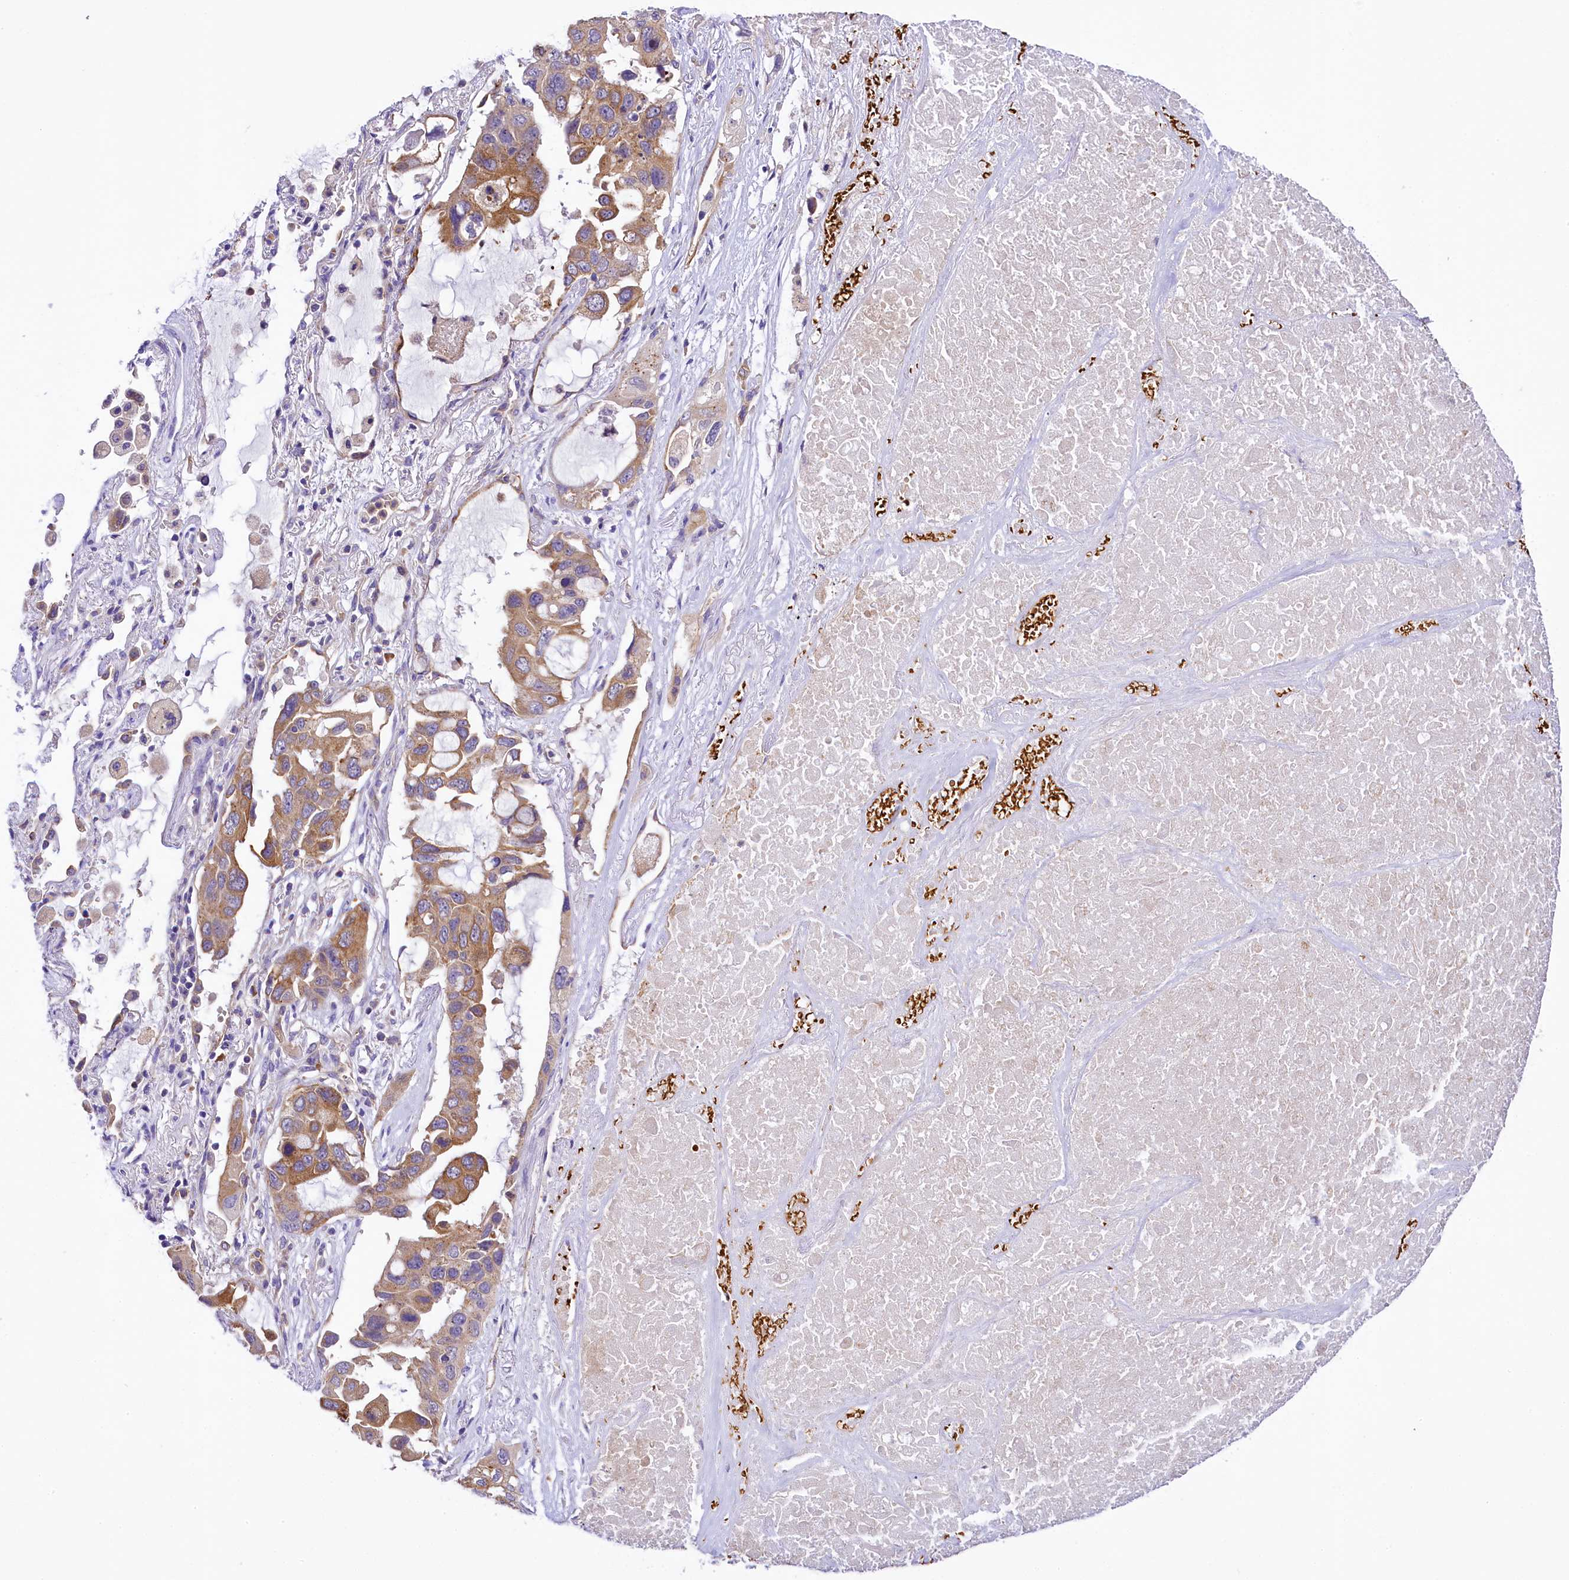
{"staining": {"intensity": "moderate", "quantity": ">75%", "location": "cytoplasmic/membranous"}, "tissue": "lung cancer", "cell_type": "Tumor cells", "image_type": "cancer", "snomed": [{"axis": "morphology", "description": "Squamous cell carcinoma, NOS"}, {"axis": "topography", "description": "Lung"}], "caption": "Moderate cytoplasmic/membranous expression for a protein is identified in about >75% of tumor cells of lung cancer (squamous cell carcinoma) using immunohistochemistry (IHC).", "gene": "LARP4", "patient": {"sex": "female", "age": 73}}